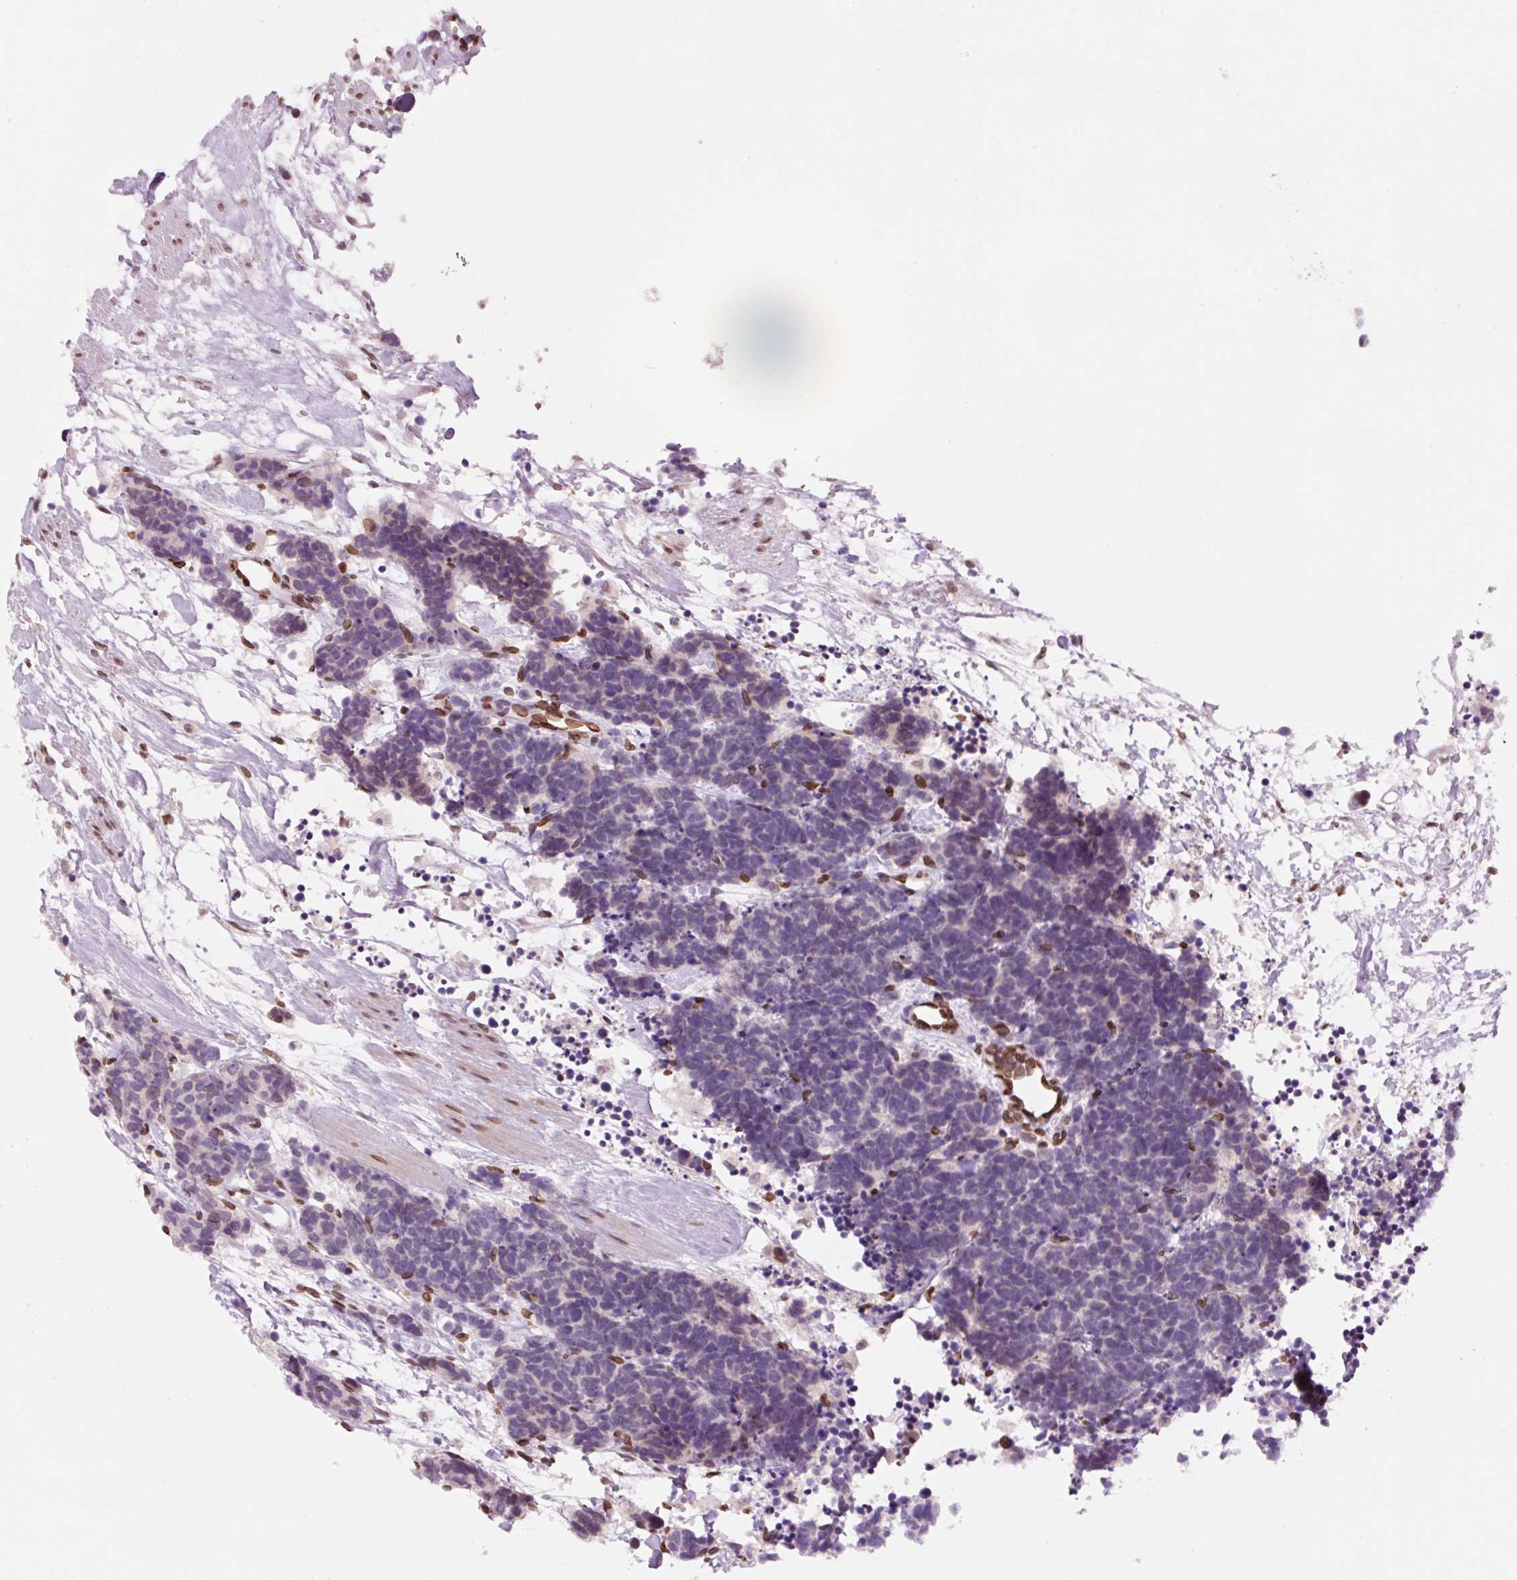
{"staining": {"intensity": "negative", "quantity": "none", "location": "none"}, "tissue": "carcinoid", "cell_type": "Tumor cells", "image_type": "cancer", "snomed": [{"axis": "morphology", "description": "Carcinoma, NOS"}, {"axis": "morphology", "description": "Carcinoid, malignant, NOS"}, {"axis": "topography", "description": "Prostate"}], "caption": "IHC photomicrograph of carcinoid (malignant) stained for a protein (brown), which exhibits no positivity in tumor cells. The staining was performed using DAB to visualize the protein expression in brown, while the nuclei were stained in blue with hematoxylin (Magnification: 20x).", "gene": "ZNF224", "patient": {"sex": "male", "age": 57}}